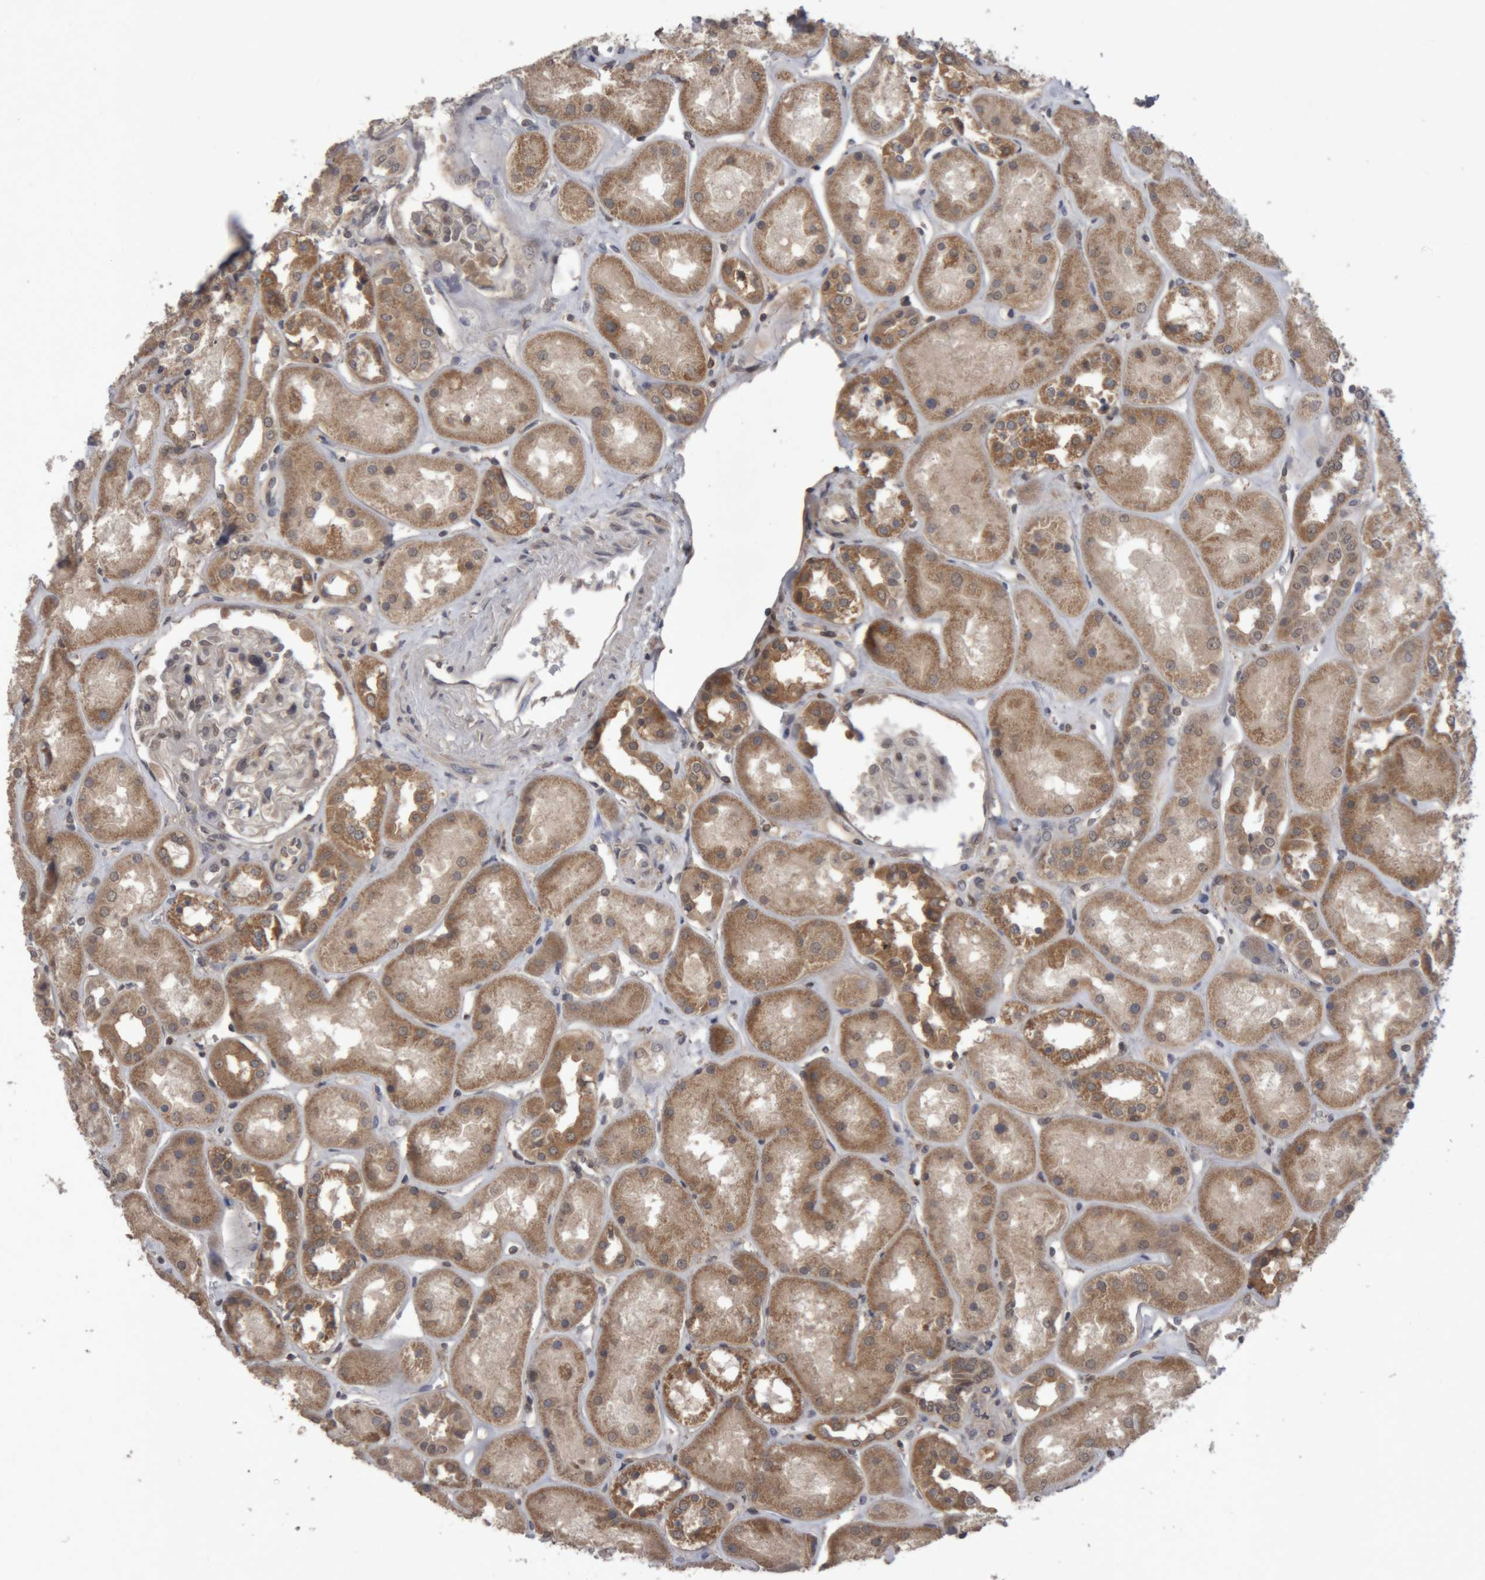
{"staining": {"intensity": "negative", "quantity": "none", "location": "none"}, "tissue": "kidney", "cell_type": "Cells in glomeruli", "image_type": "normal", "snomed": [{"axis": "morphology", "description": "Normal tissue, NOS"}, {"axis": "topography", "description": "Kidney"}], "caption": "Kidney was stained to show a protein in brown. There is no significant expression in cells in glomeruli. (DAB IHC, high magnification).", "gene": "NFATC2", "patient": {"sex": "male", "age": 70}}